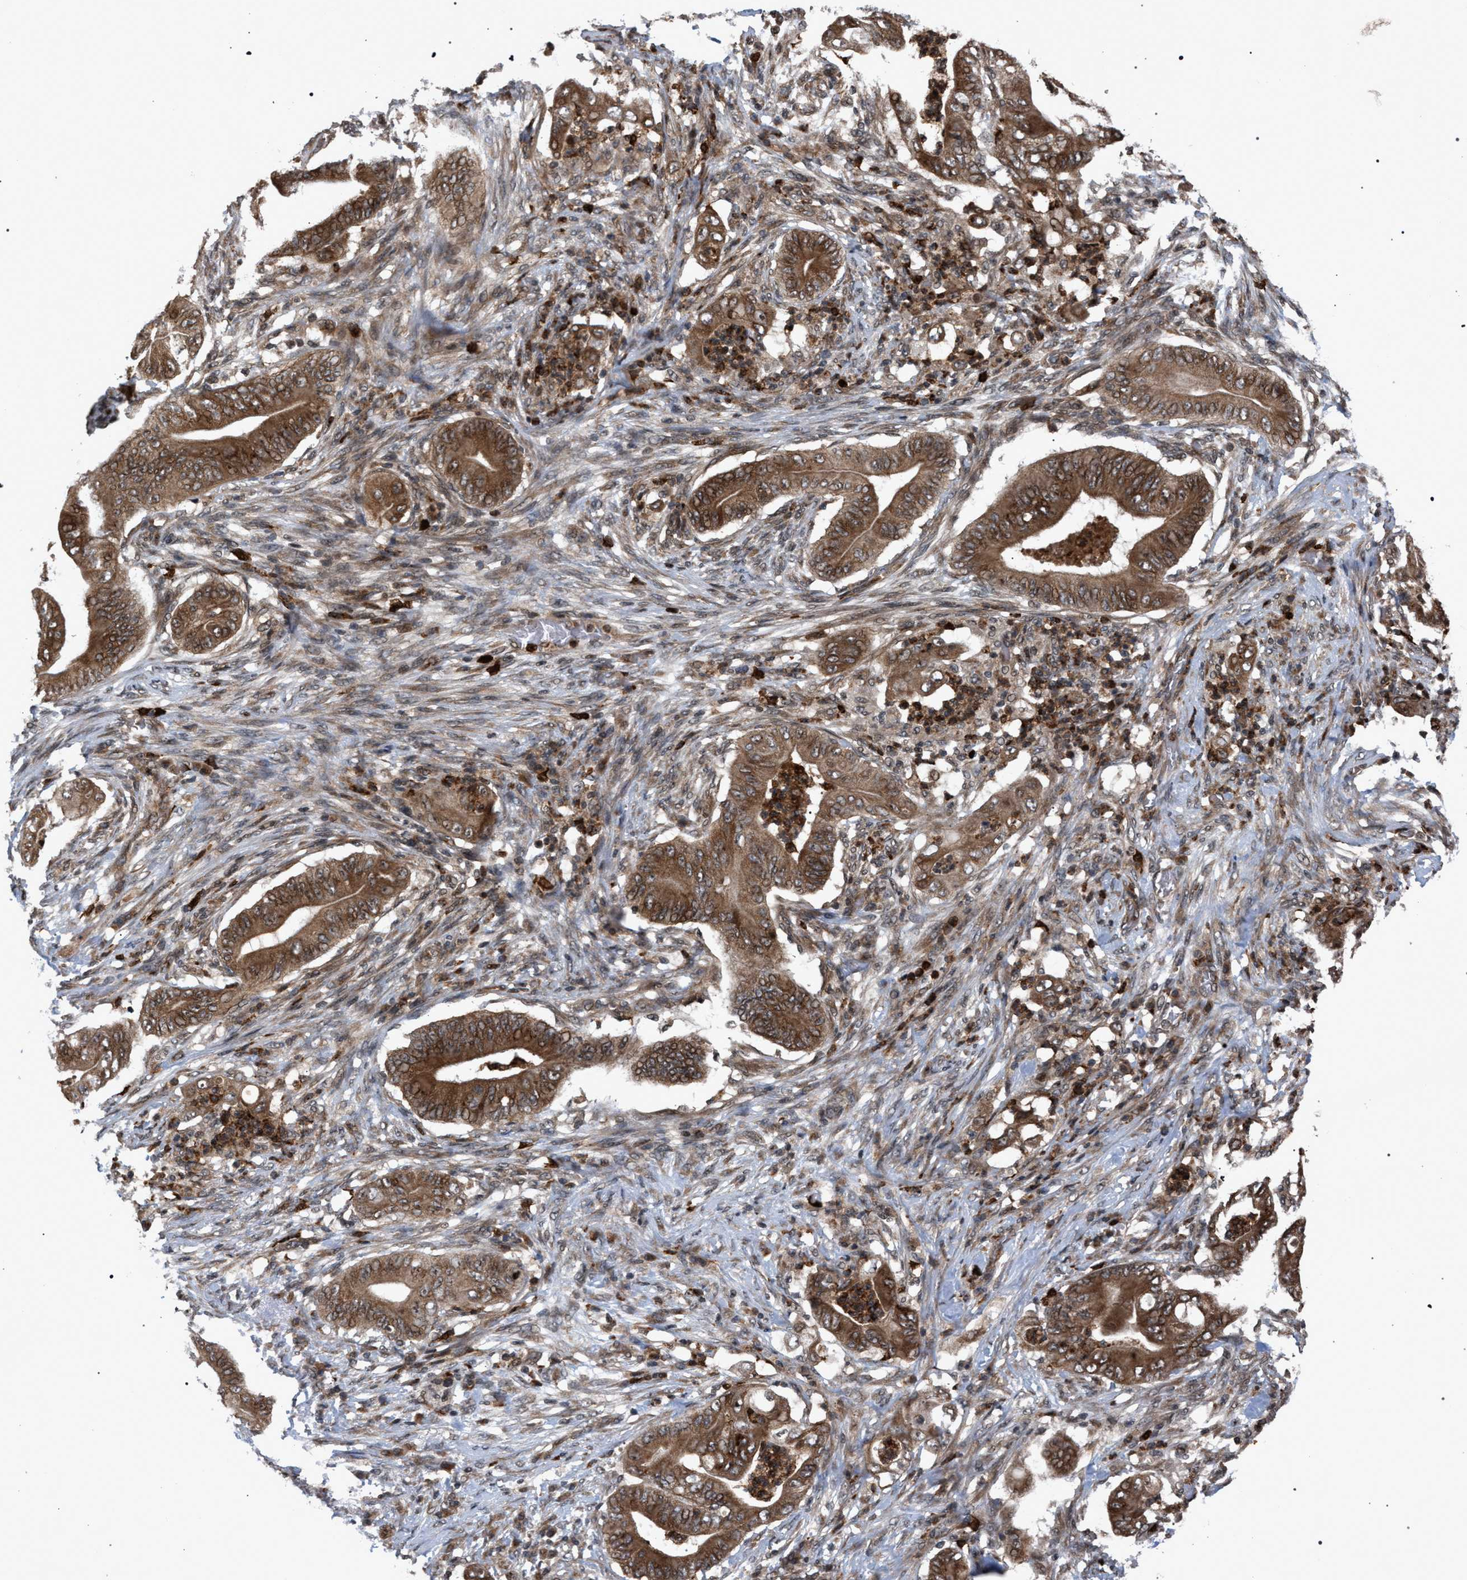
{"staining": {"intensity": "moderate", "quantity": ">75%", "location": "cytoplasmic/membranous"}, "tissue": "stomach cancer", "cell_type": "Tumor cells", "image_type": "cancer", "snomed": [{"axis": "morphology", "description": "Adenocarcinoma, NOS"}, {"axis": "topography", "description": "Stomach"}], "caption": "Human stomach cancer (adenocarcinoma) stained with a protein marker demonstrates moderate staining in tumor cells.", "gene": "IRAK4", "patient": {"sex": "female", "age": 73}}